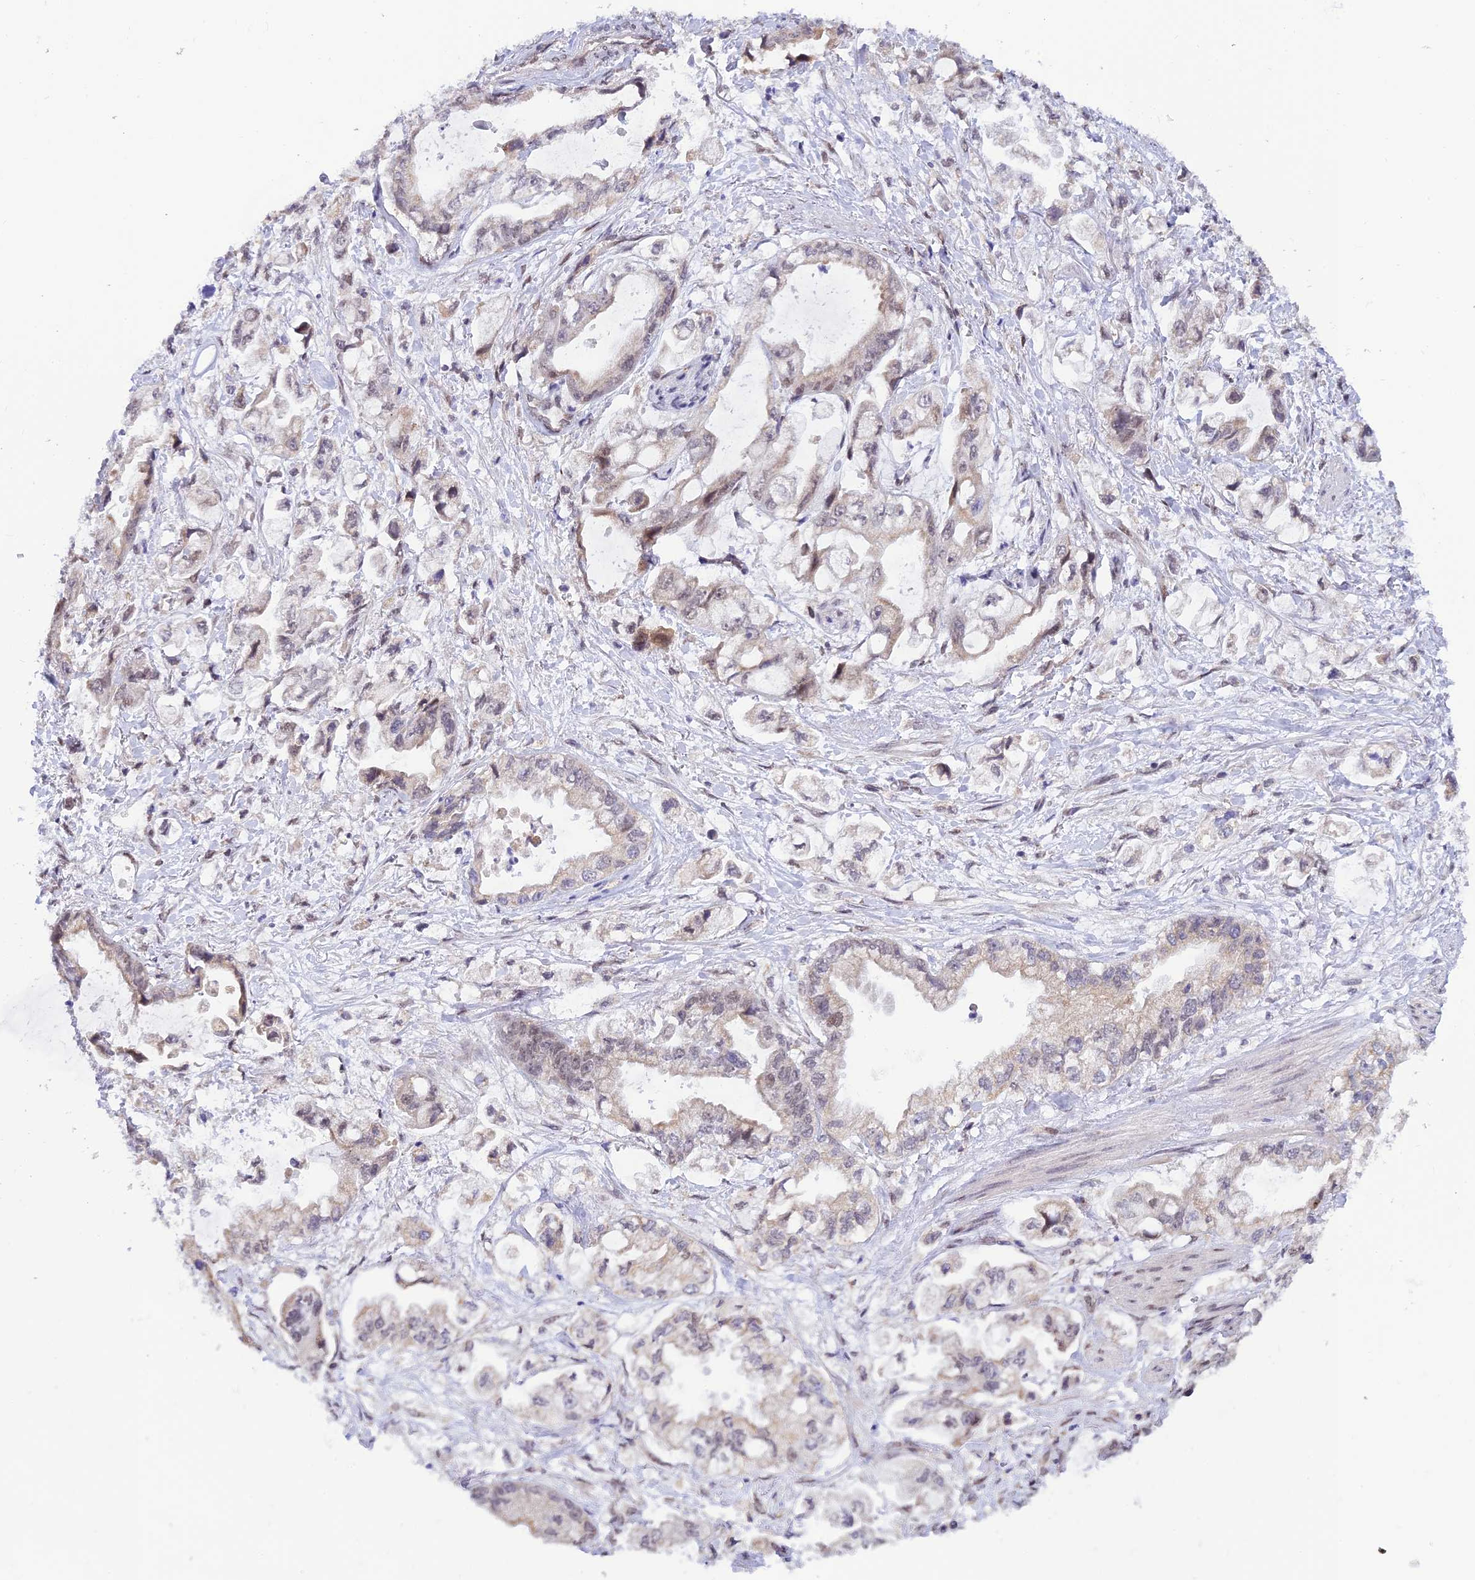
{"staining": {"intensity": "weak", "quantity": "25%-75%", "location": "cytoplasmic/membranous,nuclear"}, "tissue": "stomach cancer", "cell_type": "Tumor cells", "image_type": "cancer", "snomed": [{"axis": "morphology", "description": "Adenocarcinoma, NOS"}, {"axis": "topography", "description": "Stomach"}], "caption": "This is an image of immunohistochemistry staining of adenocarcinoma (stomach), which shows weak positivity in the cytoplasmic/membranous and nuclear of tumor cells.", "gene": "C2orf49", "patient": {"sex": "male", "age": 62}}